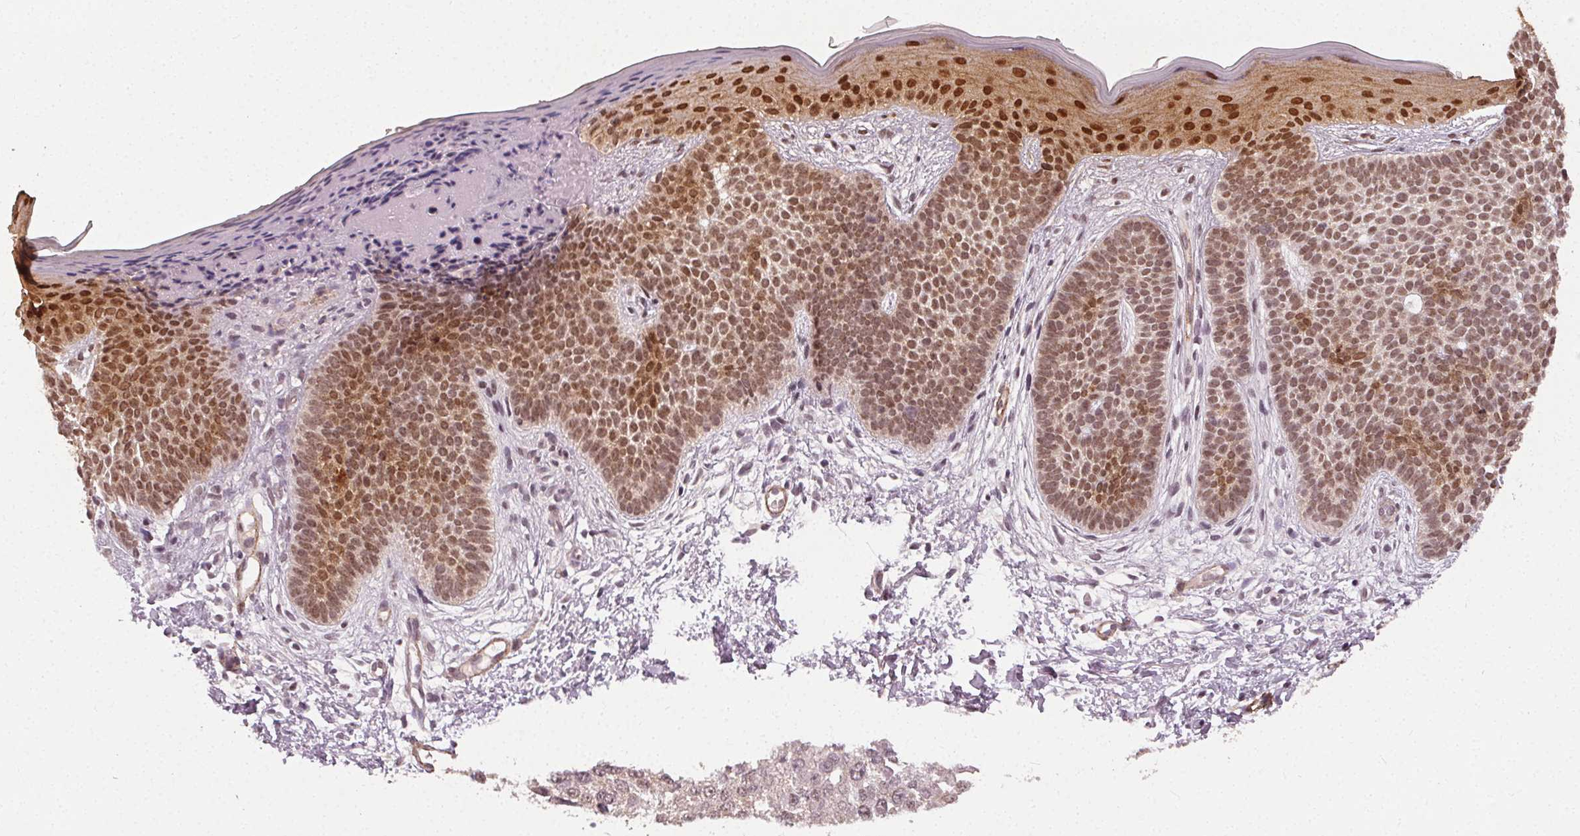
{"staining": {"intensity": "moderate", "quantity": ">75%", "location": "nuclear"}, "tissue": "skin cancer", "cell_type": "Tumor cells", "image_type": "cancer", "snomed": [{"axis": "morphology", "description": "Basal cell carcinoma"}, {"axis": "topography", "description": "Skin"}], "caption": "Immunohistochemistry (IHC) (DAB (3,3'-diaminobenzidine)) staining of human skin cancer shows moderate nuclear protein positivity in about >75% of tumor cells.", "gene": "PKP1", "patient": {"sex": "female", "age": 70}}